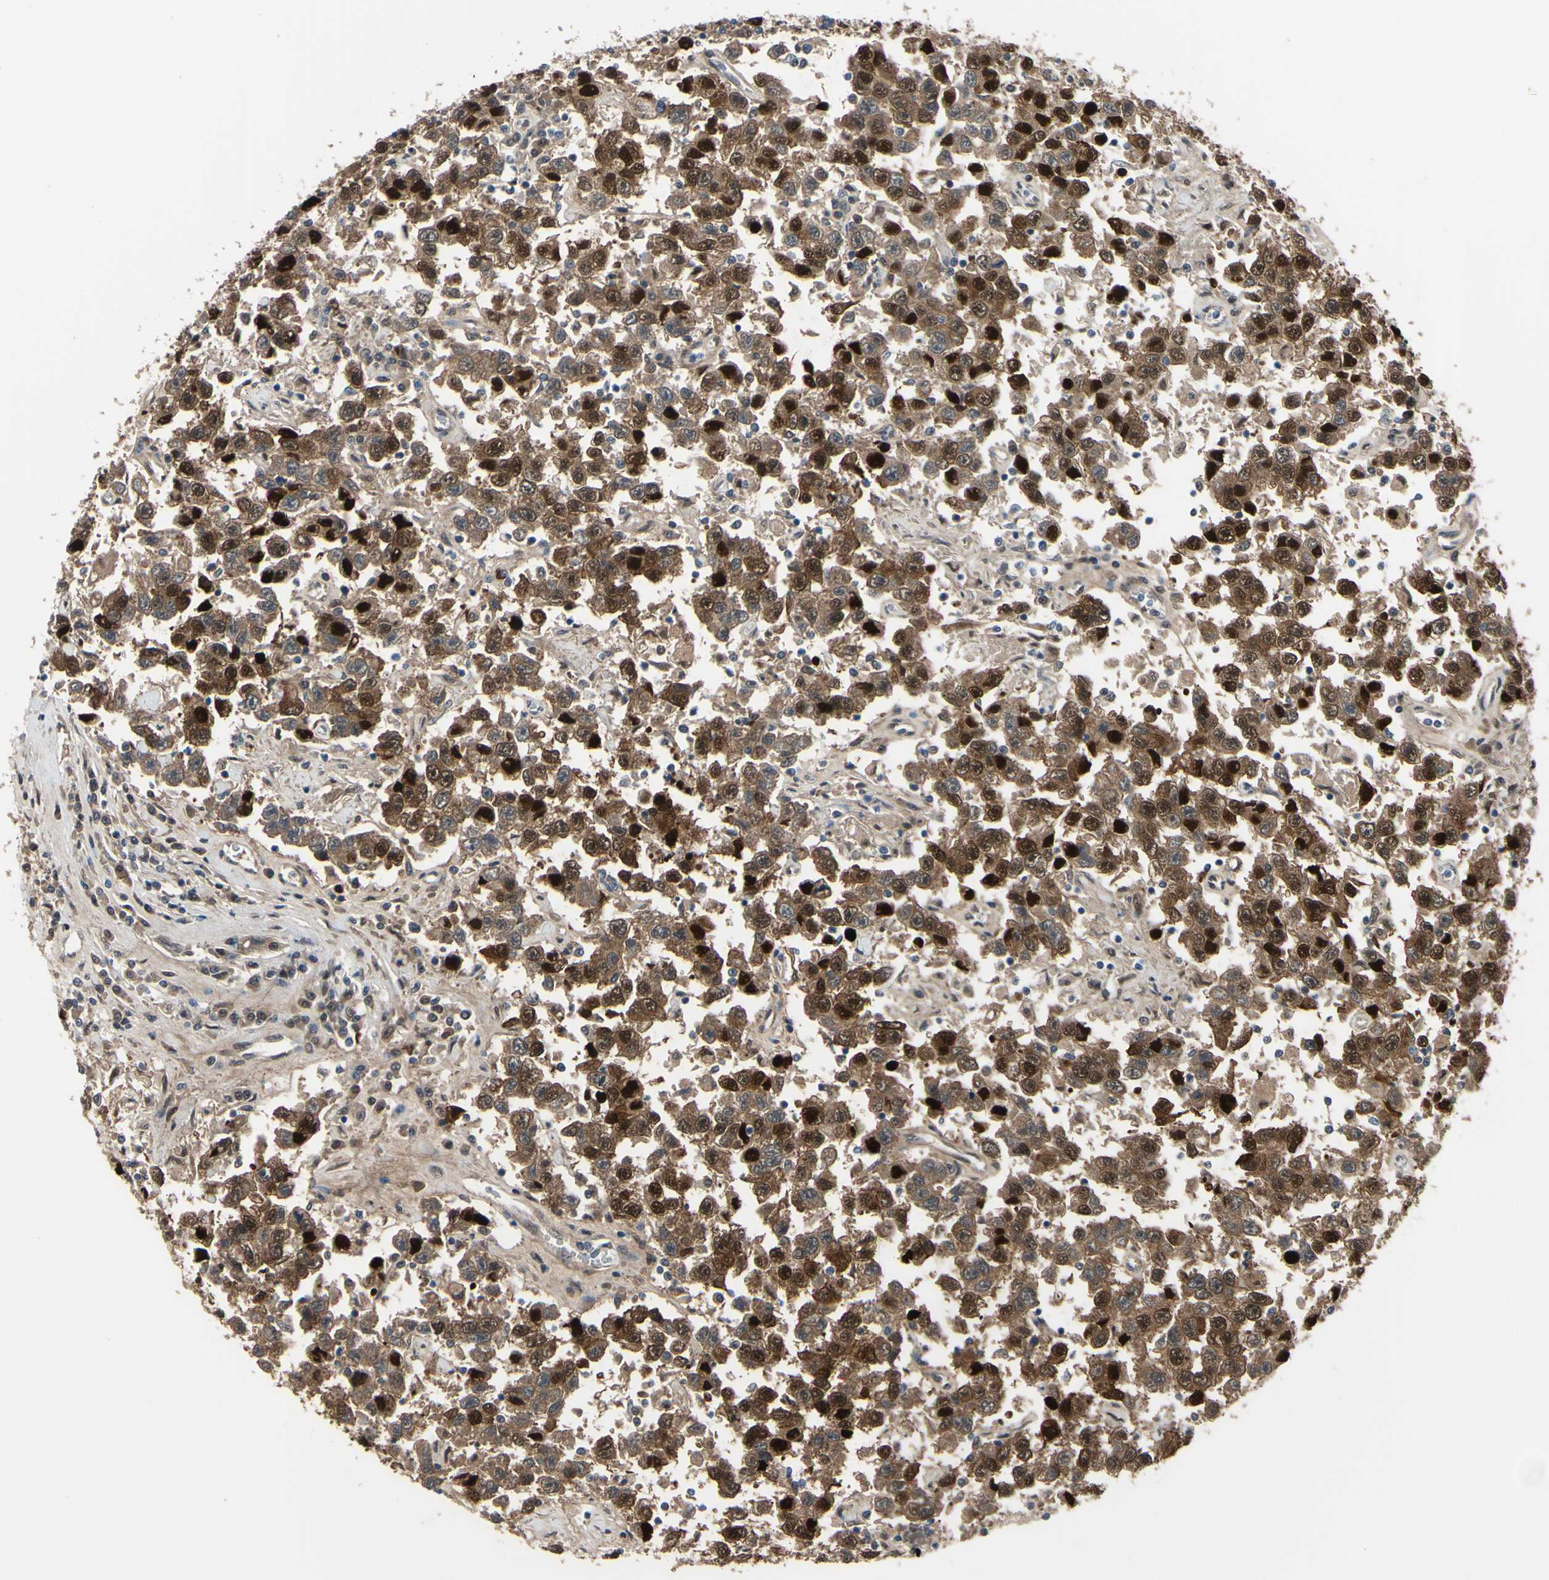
{"staining": {"intensity": "strong", "quantity": ">75%", "location": "cytoplasmic/membranous,nuclear"}, "tissue": "testis cancer", "cell_type": "Tumor cells", "image_type": "cancer", "snomed": [{"axis": "morphology", "description": "Seminoma, NOS"}, {"axis": "topography", "description": "Testis"}], "caption": "Brown immunohistochemical staining in testis cancer demonstrates strong cytoplasmic/membranous and nuclear expression in about >75% of tumor cells.", "gene": "HSPA4", "patient": {"sex": "male", "age": 41}}